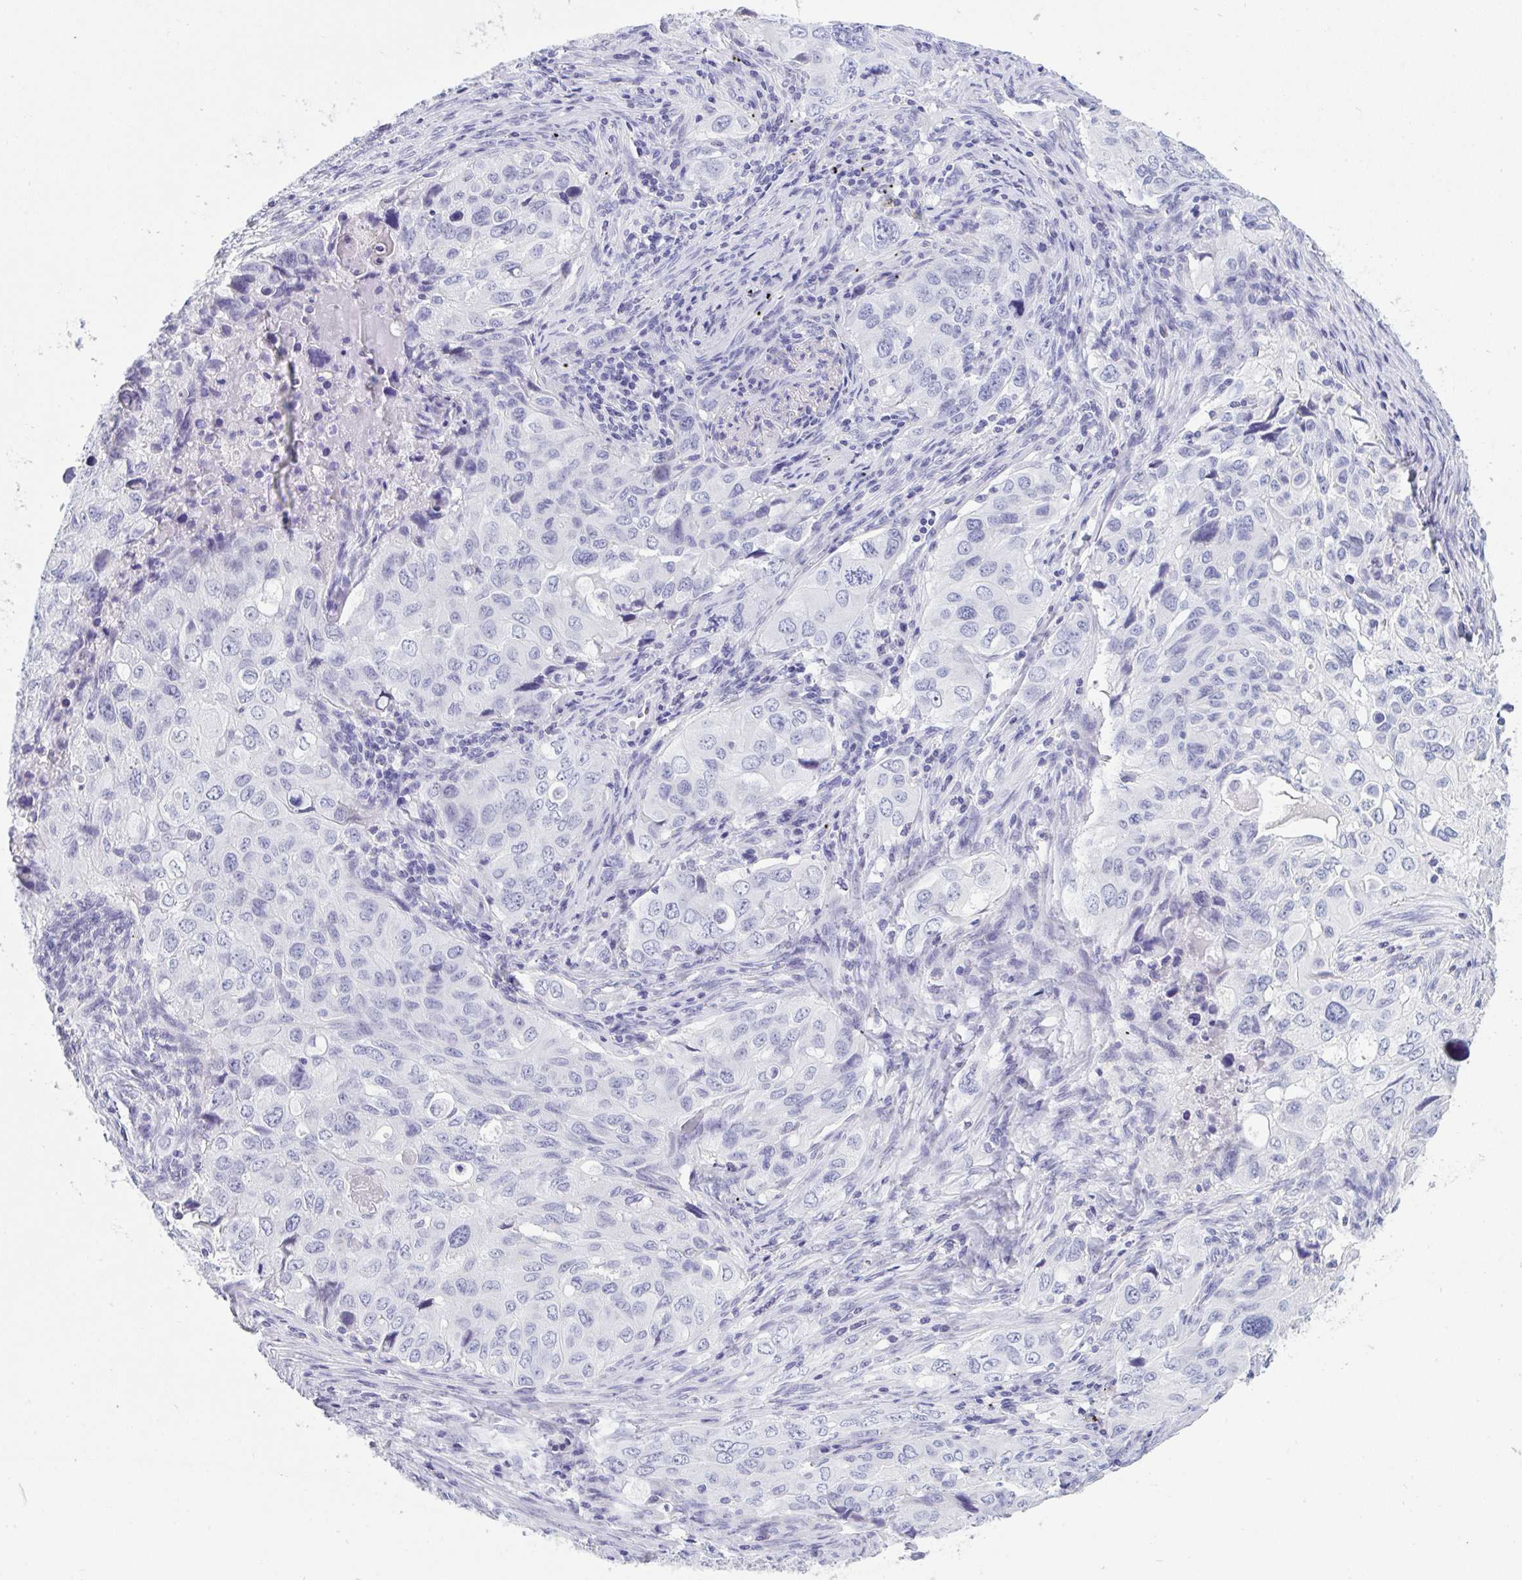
{"staining": {"intensity": "negative", "quantity": "none", "location": "none"}, "tissue": "lung cancer", "cell_type": "Tumor cells", "image_type": "cancer", "snomed": [{"axis": "morphology", "description": "Adenocarcinoma, NOS"}, {"axis": "morphology", "description": "Adenocarcinoma, metastatic, NOS"}, {"axis": "topography", "description": "Lymph node"}, {"axis": "topography", "description": "Lung"}], "caption": "Tumor cells are negative for brown protein staining in lung adenocarcinoma.", "gene": "PRDM9", "patient": {"sex": "female", "age": 42}}